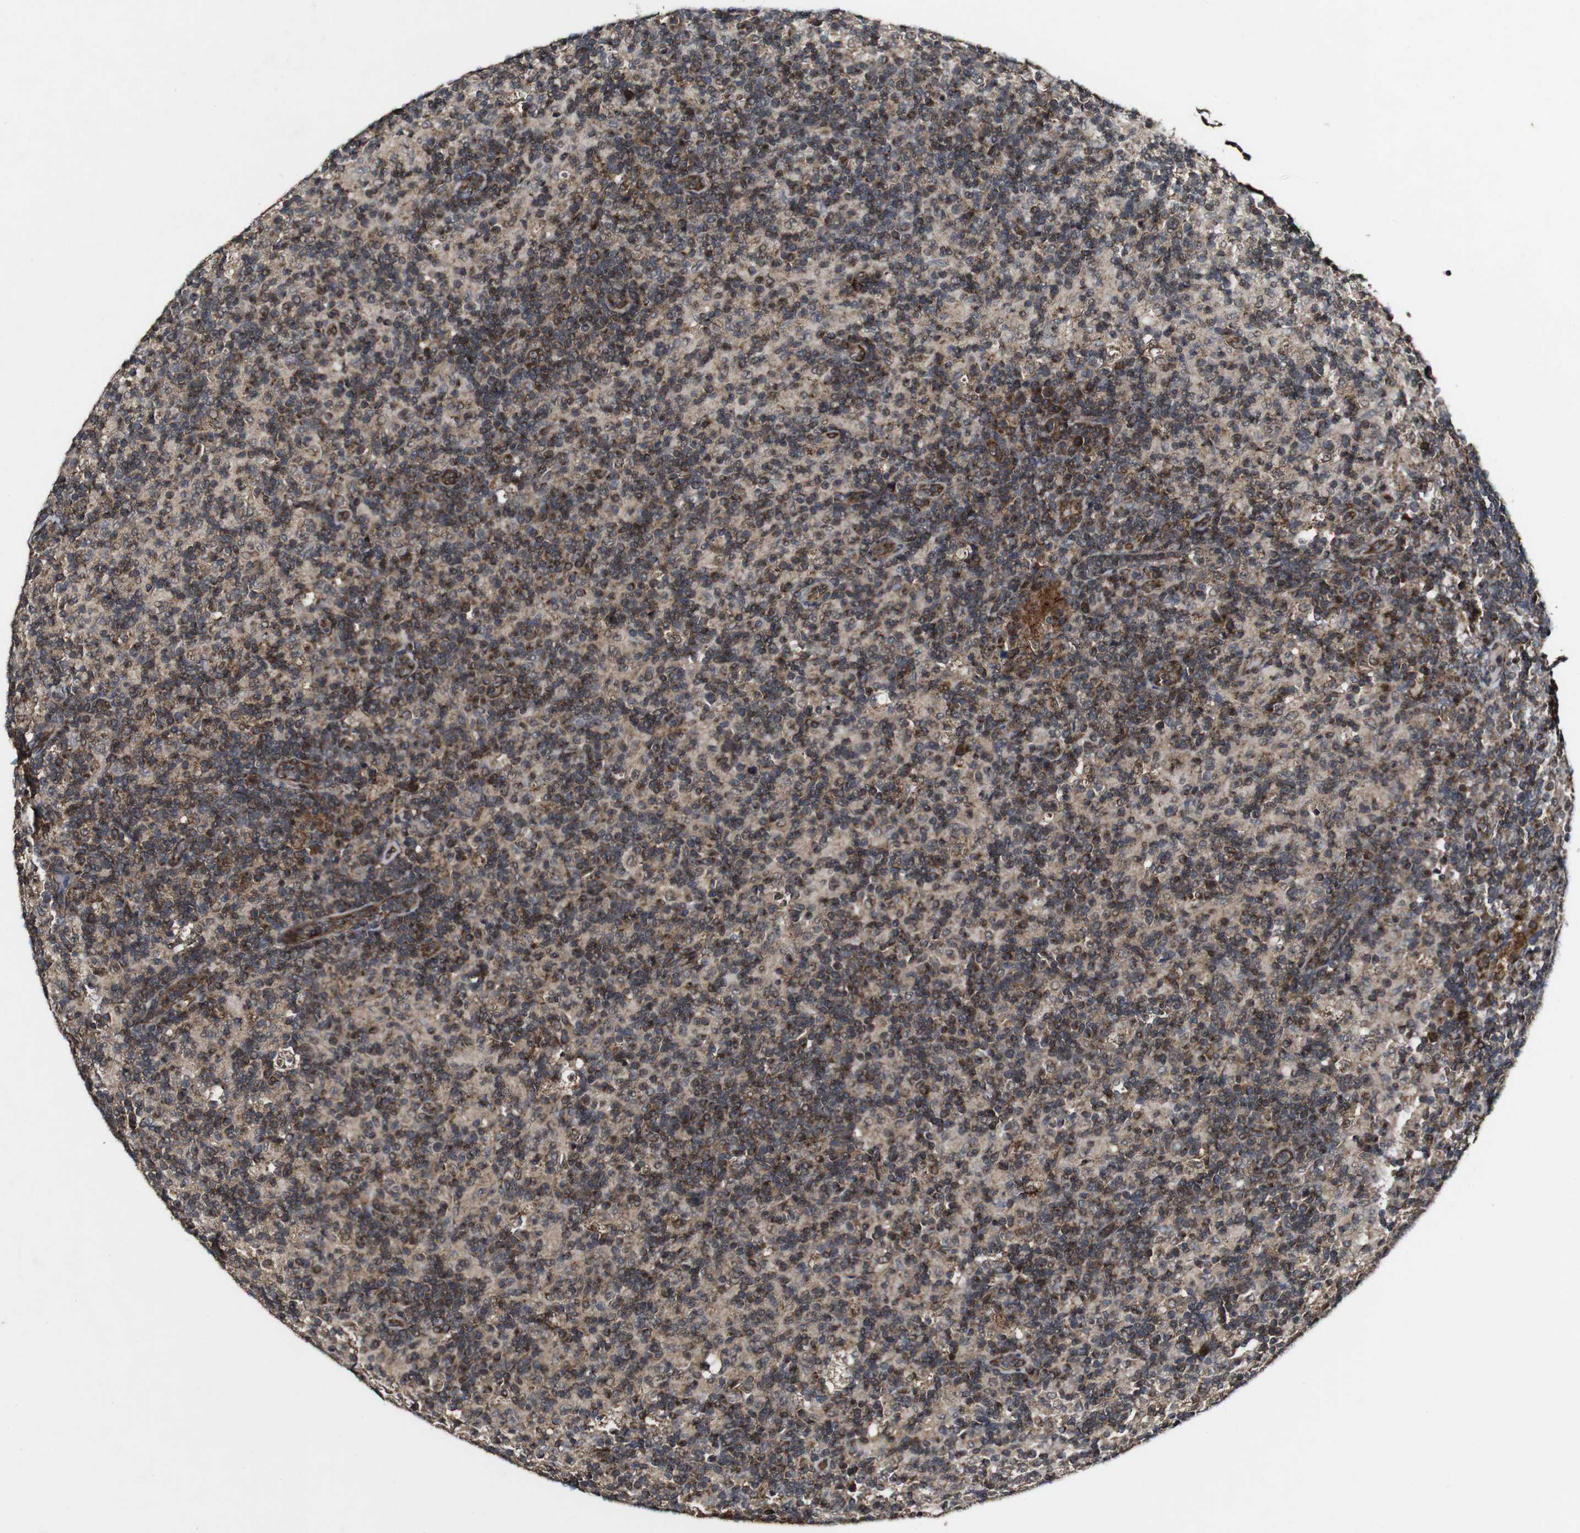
{"staining": {"intensity": "moderate", "quantity": "25%-75%", "location": "cytoplasmic/membranous"}, "tissue": "lymph node", "cell_type": "Germinal center cells", "image_type": "normal", "snomed": [{"axis": "morphology", "description": "Normal tissue, NOS"}, {"axis": "morphology", "description": "Inflammation, NOS"}, {"axis": "topography", "description": "Lymph node"}], "caption": "A histopathology image showing moderate cytoplasmic/membranous positivity in about 25%-75% of germinal center cells in unremarkable lymph node, as visualized by brown immunohistochemical staining.", "gene": "BTN3A3", "patient": {"sex": "male", "age": 55}}